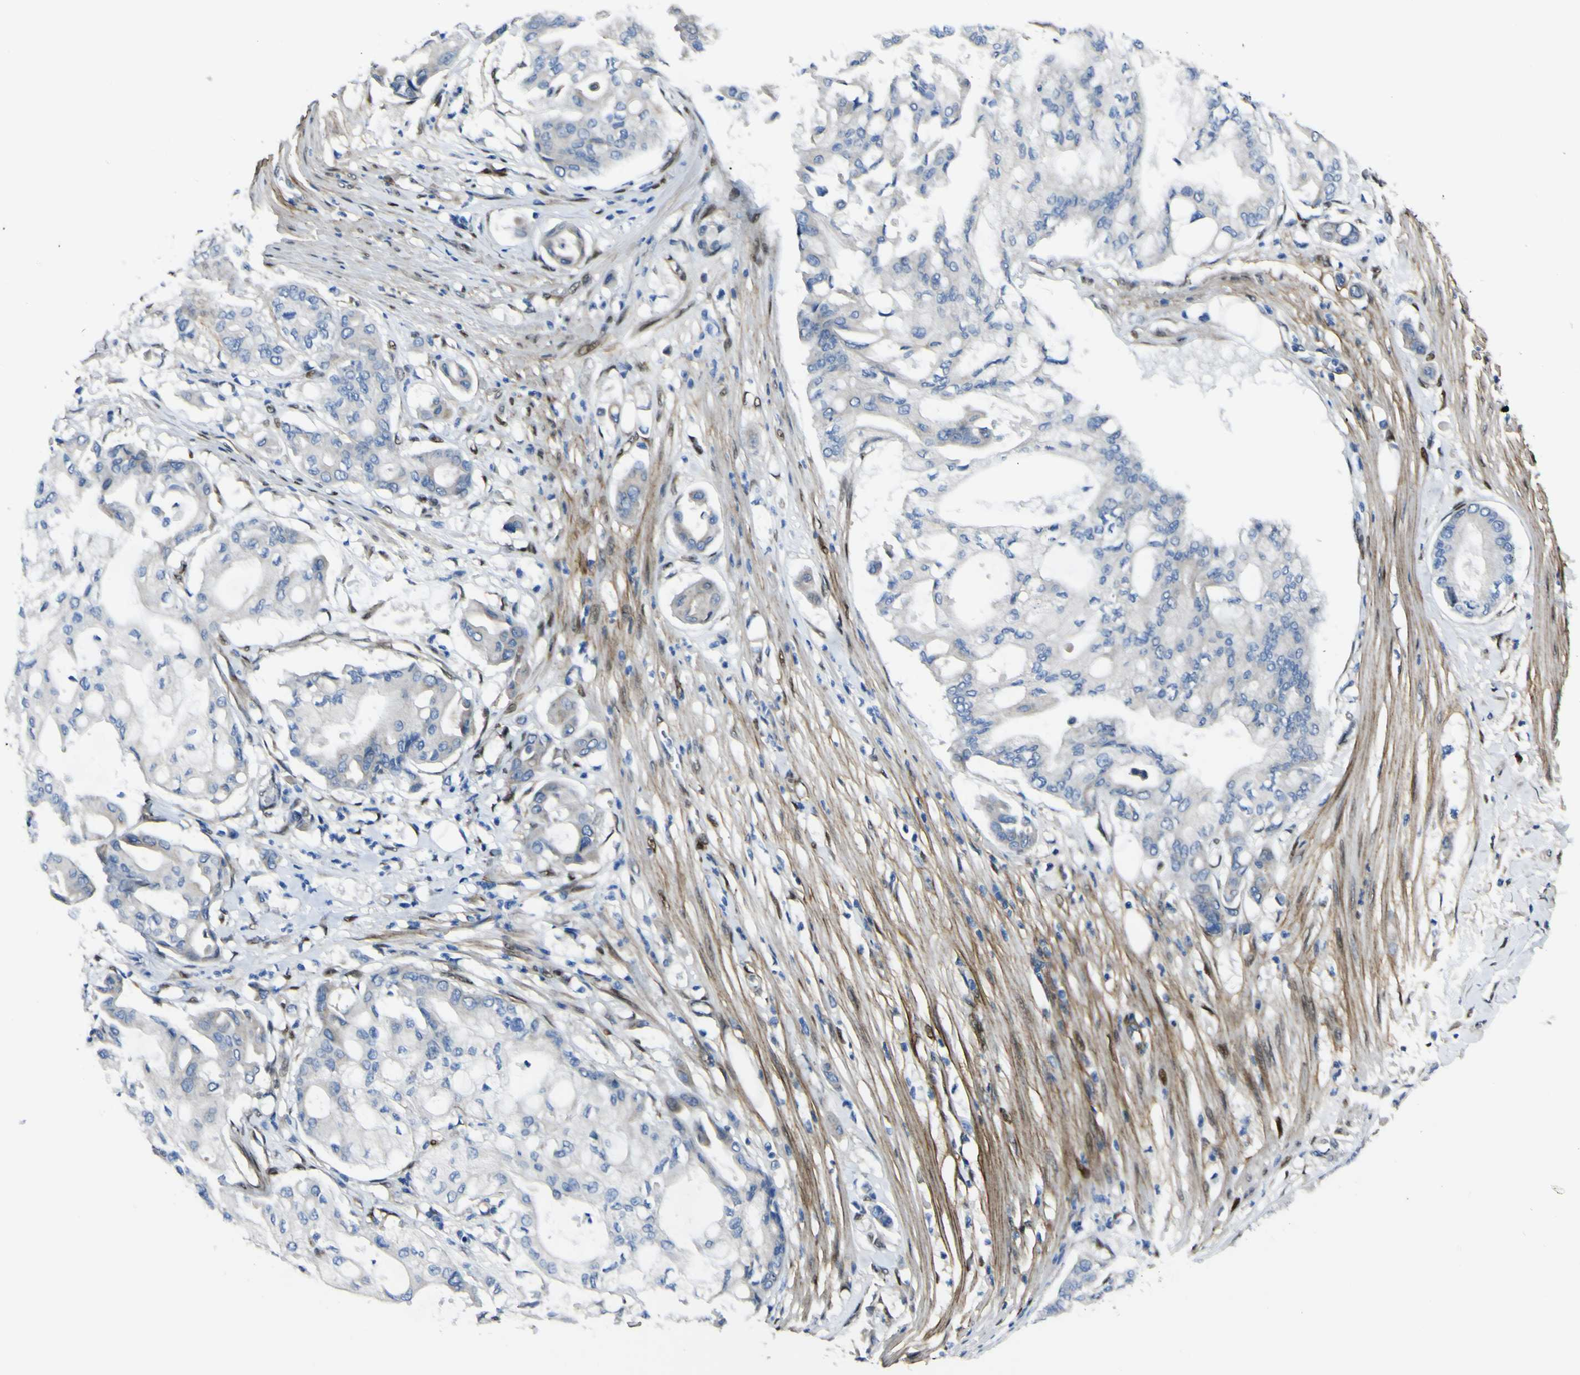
{"staining": {"intensity": "negative", "quantity": "none", "location": "none"}, "tissue": "pancreatic cancer", "cell_type": "Tumor cells", "image_type": "cancer", "snomed": [{"axis": "morphology", "description": "Adenocarcinoma, NOS"}, {"axis": "morphology", "description": "Adenocarcinoma, metastatic, NOS"}, {"axis": "topography", "description": "Lymph node"}, {"axis": "topography", "description": "Pancreas"}, {"axis": "topography", "description": "Duodenum"}], "caption": "A histopathology image of human pancreatic cancer is negative for staining in tumor cells. (DAB immunohistochemistry (IHC), high magnification).", "gene": "LRRN1", "patient": {"sex": "female", "age": 64}}